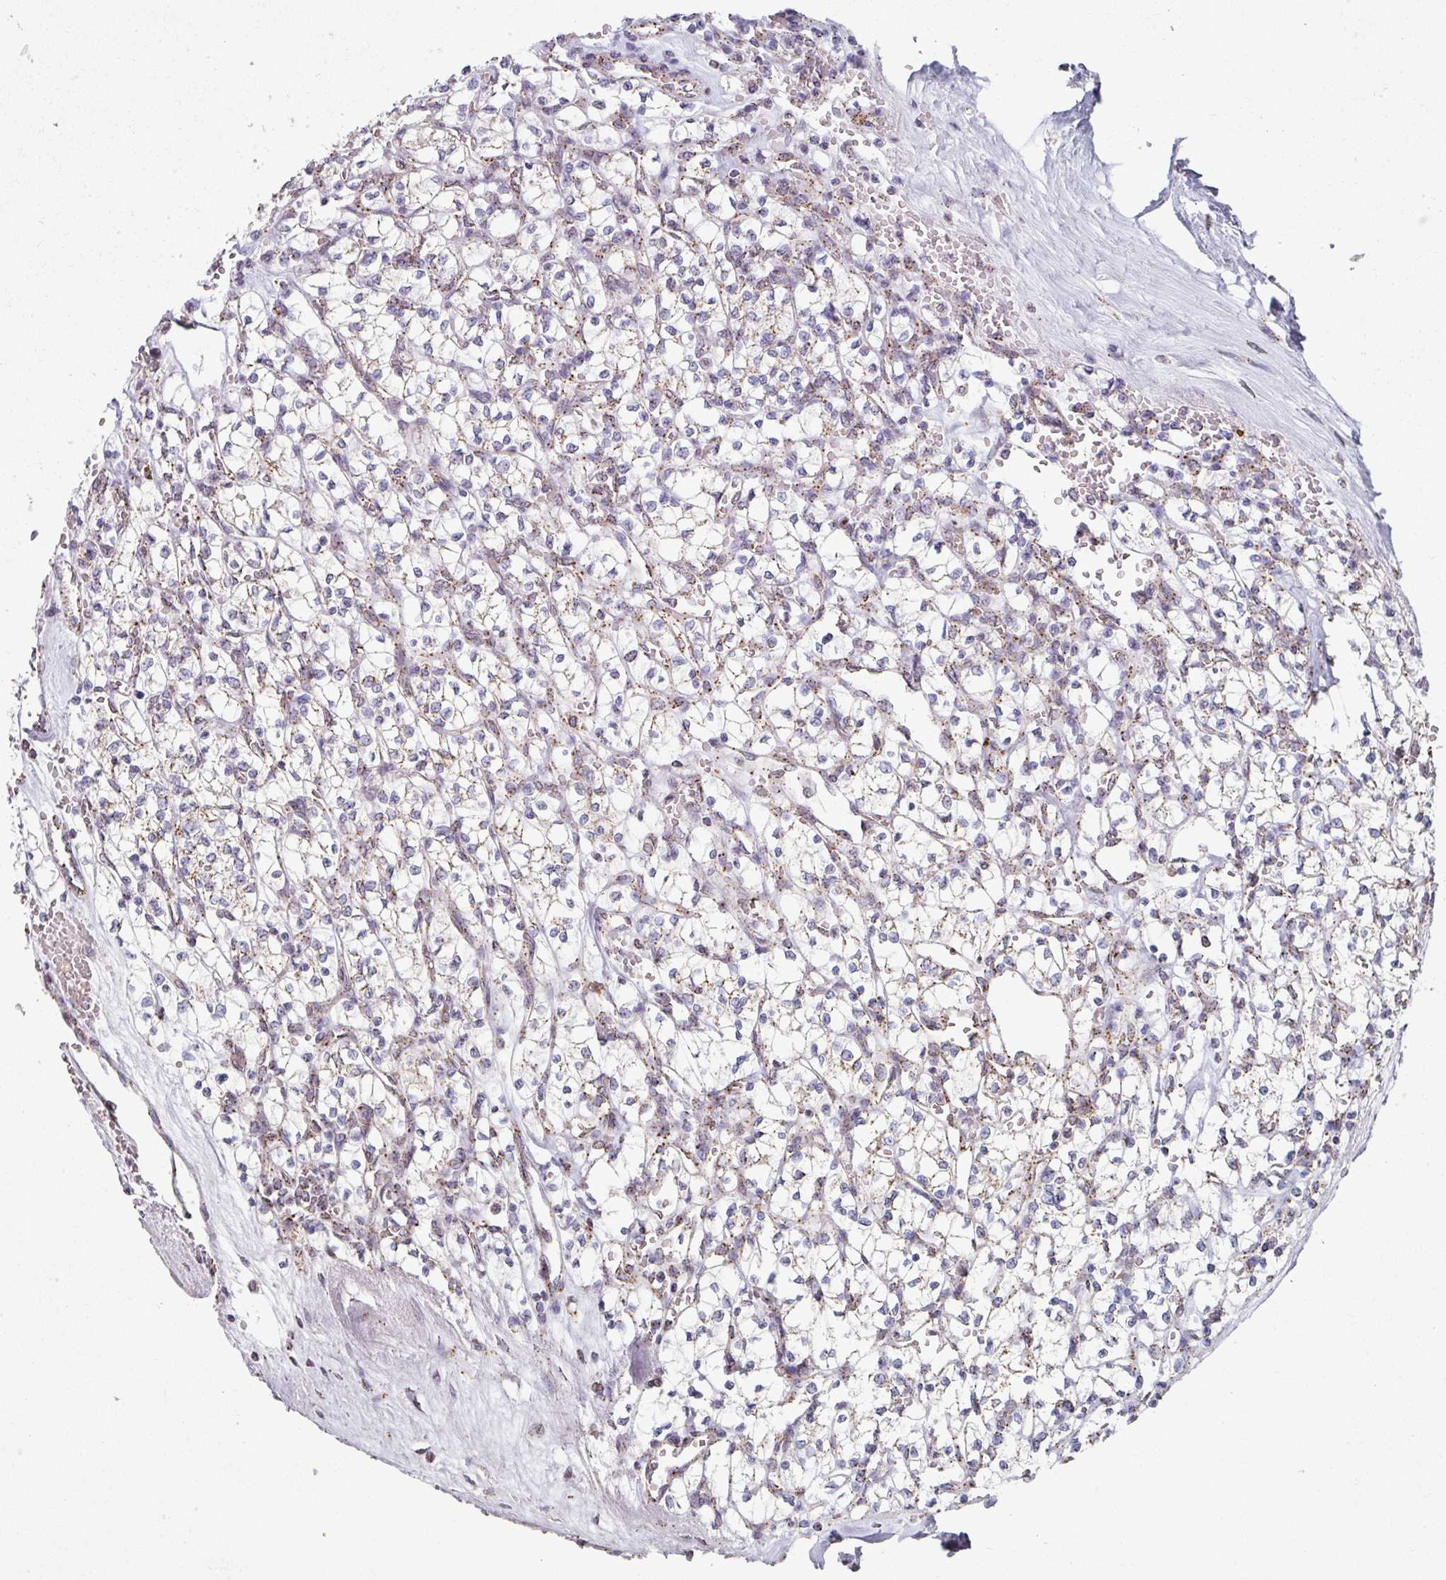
{"staining": {"intensity": "moderate", "quantity": "<25%", "location": "cytoplasmic/membranous"}, "tissue": "renal cancer", "cell_type": "Tumor cells", "image_type": "cancer", "snomed": [{"axis": "morphology", "description": "Adenocarcinoma, NOS"}, {"axis": "topography", "description": "Kidney"}], "caption": "Renal adenocarcinoma stained with a protein marker reveals moderate staining in tumor cells.", "gene": "CCDC85B", "patient": {"sex": "female", "age": 64}}